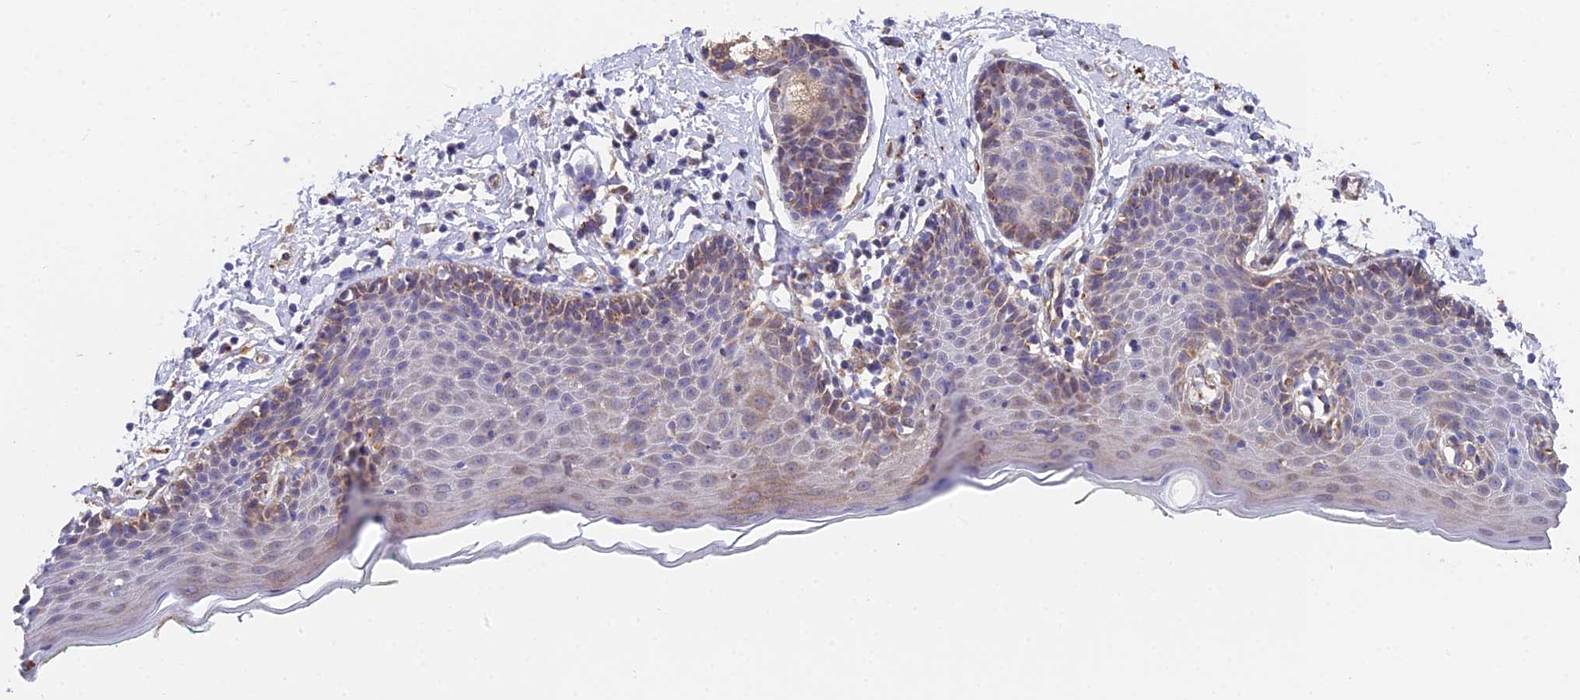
{"staining": {"intensity": "strong", "quantity": "<25%", "location": "cytoplasmic/membranous"}, "tissue": "skin", "cell_type": "Epidermal cells", "image_type": "normal", "snomed": [{"axis": "morphology", "description": "Normal tissue, NOS"}, {"axis": "topography", "description": "Vulva"}], "caption": "IHC staining of normal skin, which reveals medium levels of strong cytoplasmic/membranous positivity in approximately <25% of epidermal cells indicating strong cytoplasmic/membranous protein staining. The staining was performed using DAB (brown) for protein detection and nuclei were counterstained in hematoxylin (blue).", "gene": "TBC1D20", "patient": {"sex": "female", "age": 66}}